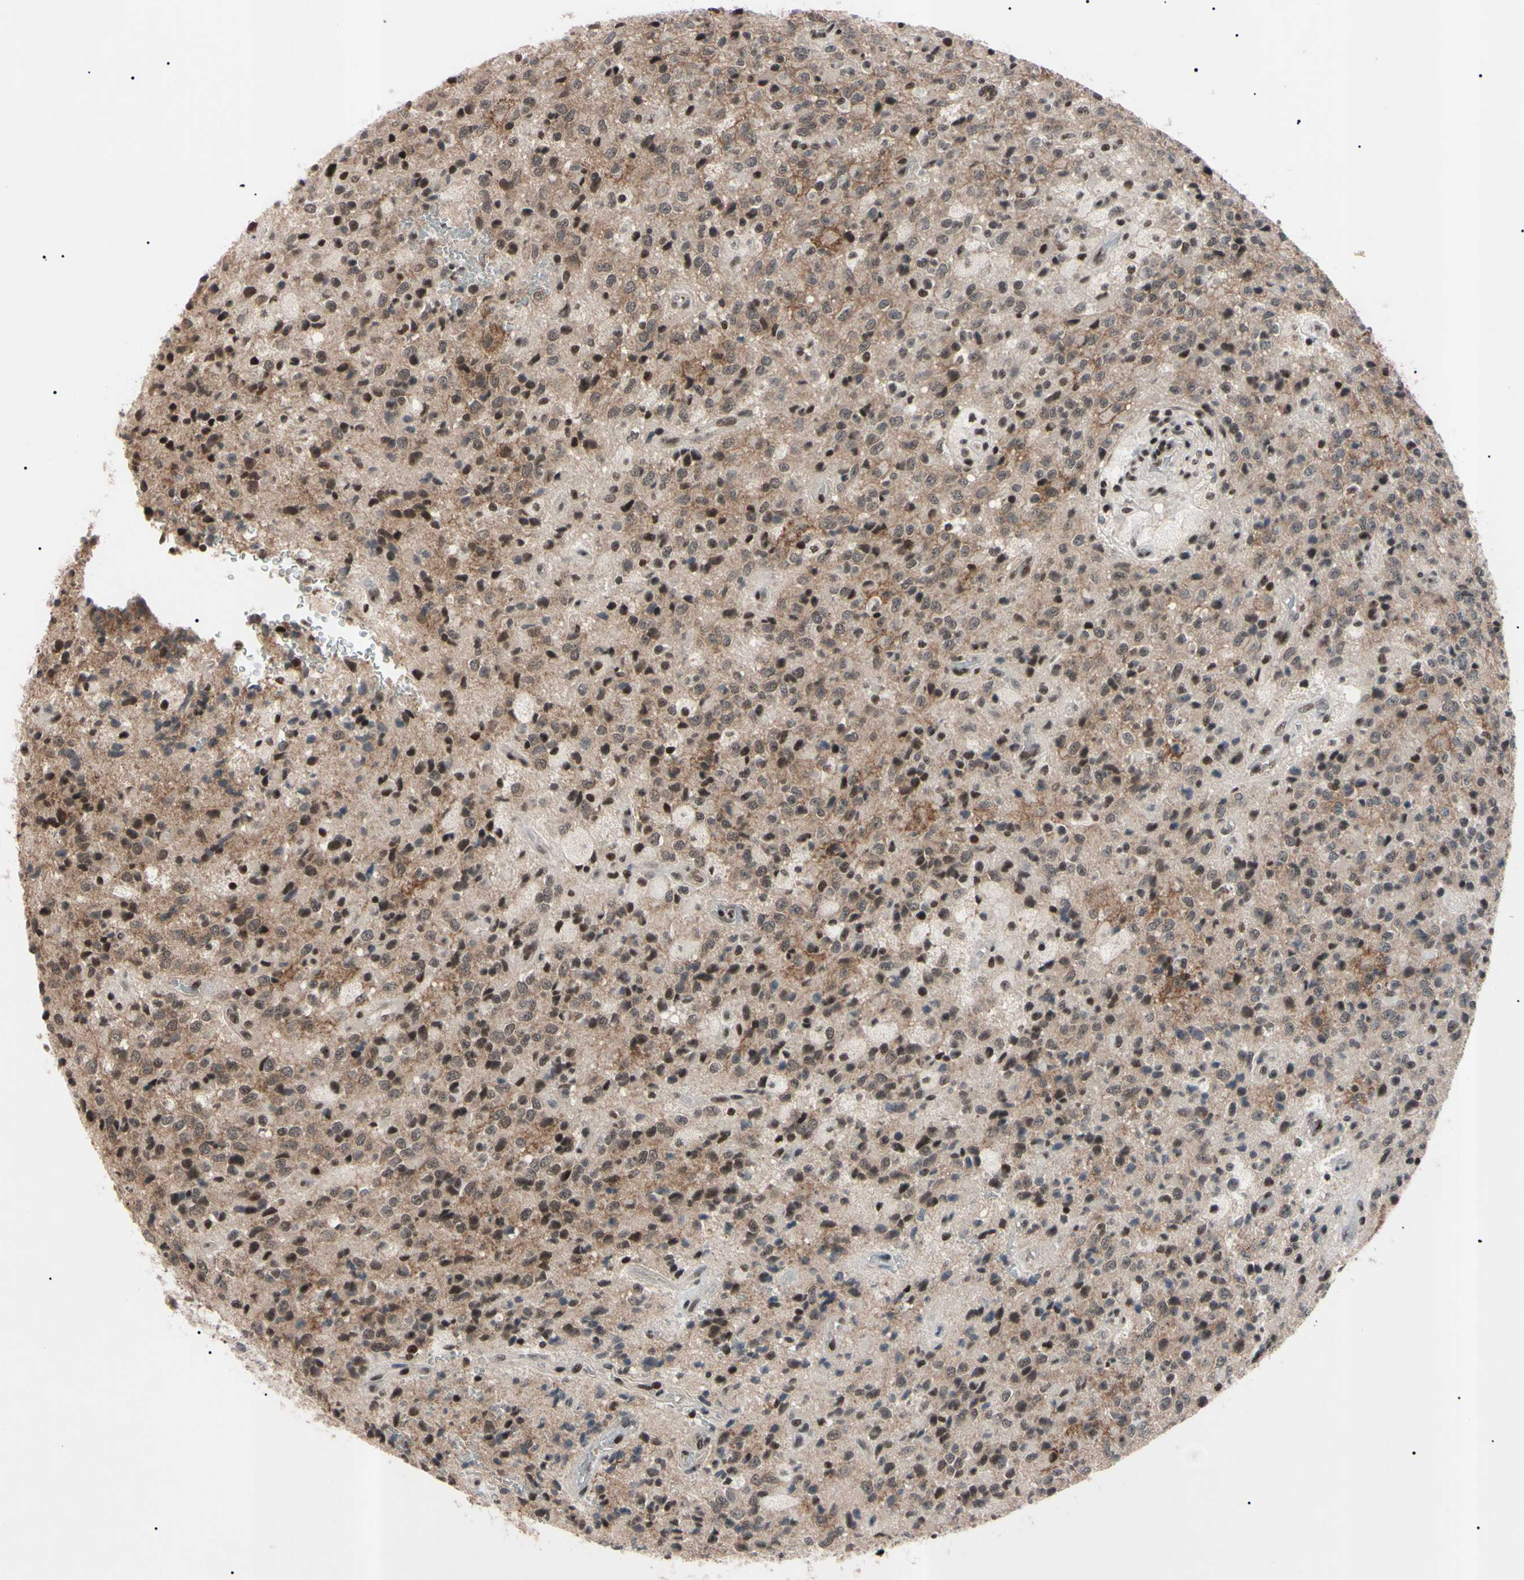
{"staining": {"intensity": "moderate", "quantity": "<25%", "location": "nuclear"}, "tissue": "glioma", "cell_type": "Tumor cells", "image_type": "cancer", "snomed": [{"axis": "morphology", "description": "Glioma, malignant, High grade"}, {"axis": "topography", "description": "pancreas cauda"}], "caption": "Human malignant glioma (high-grade) stained for a protein (brown) reveals moderate nuclear positive staining in approximately <25% of tumor cells.", "gene": "YY1", "patient": {"sex": "male", "age": 60}}